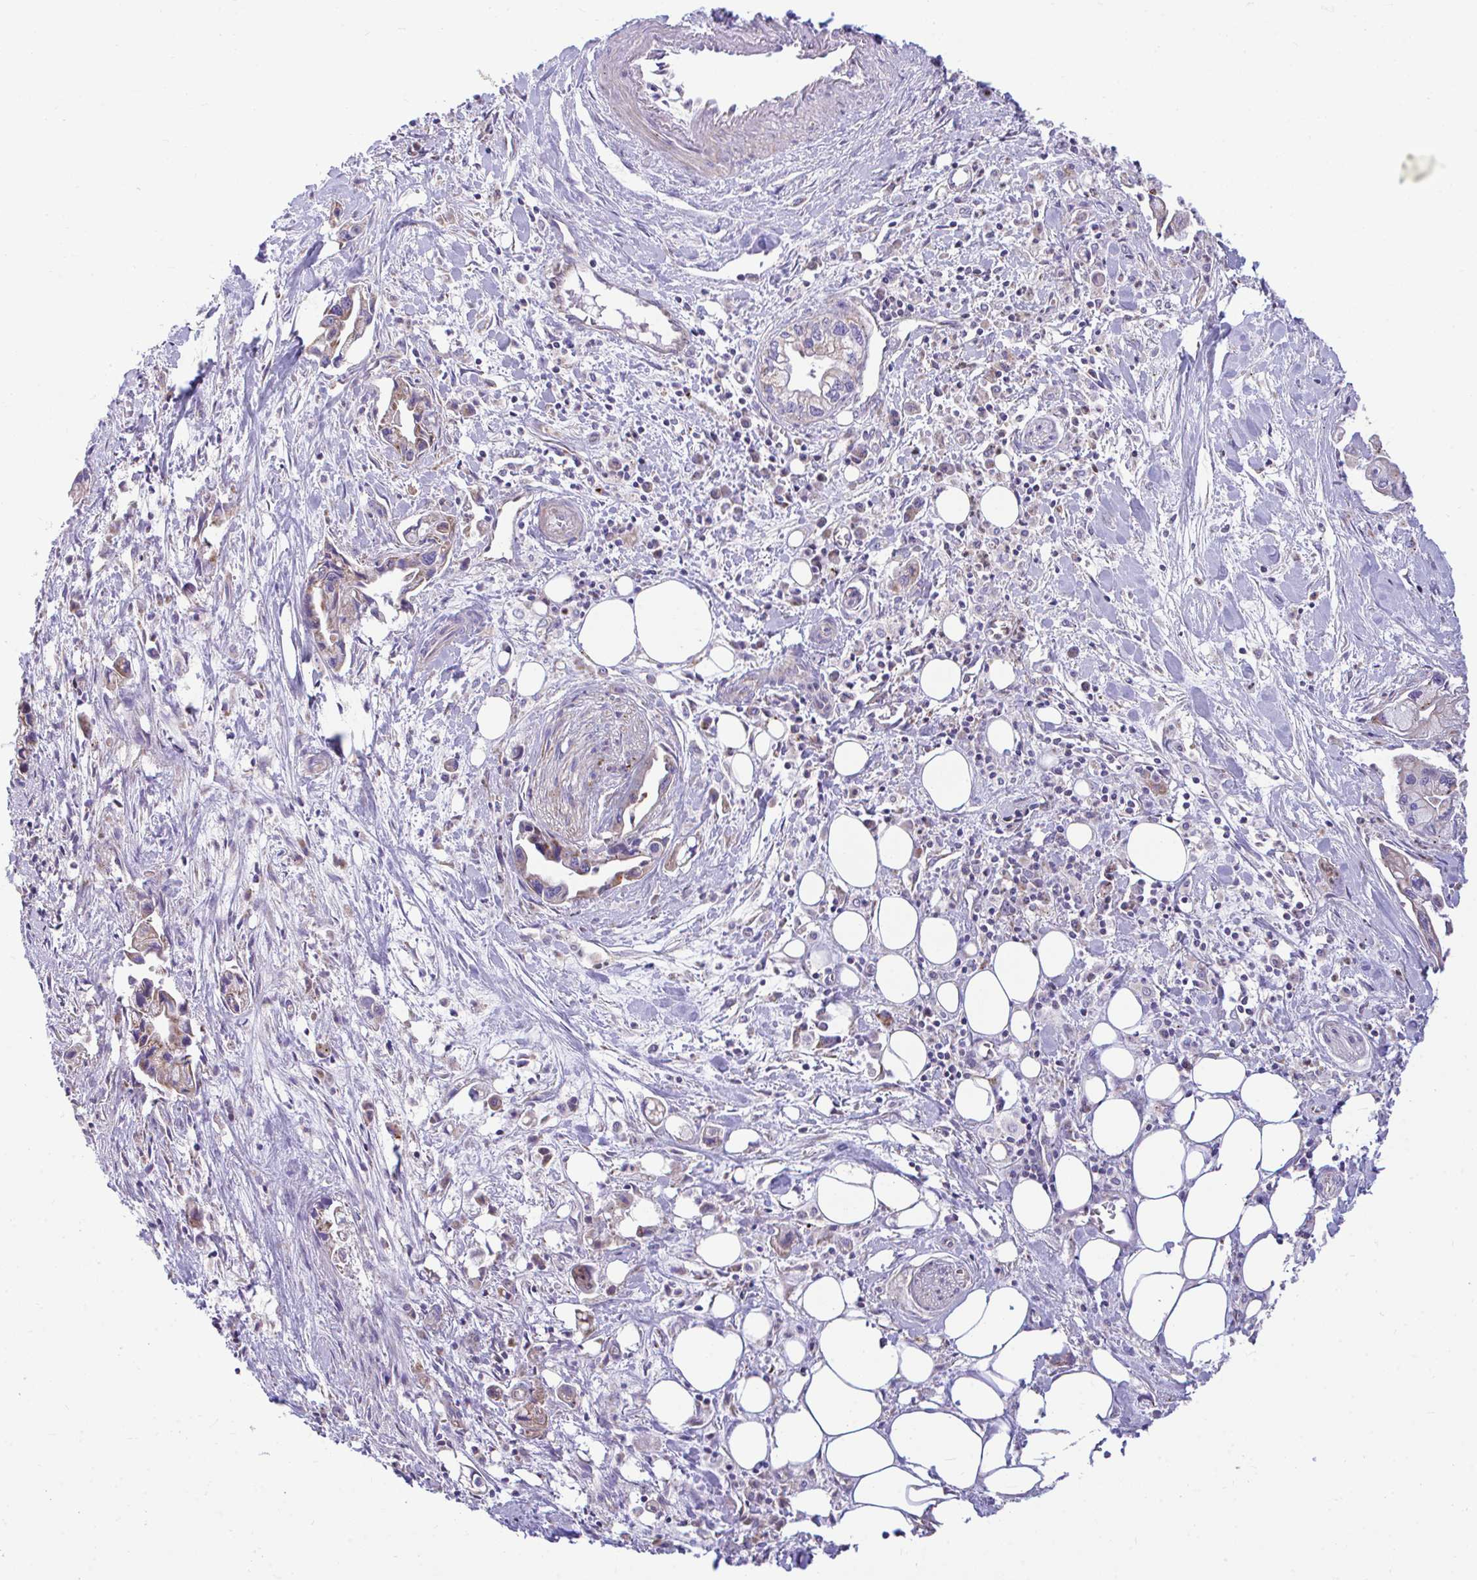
{"staining": {"intensity": "moderate", "quantity": "<25%", "location": "cytoplasmic/membranous"}, "tissue": "pancreatic cancer", "cell_type": "Tumor cells", "image_type": "cancer", "snomed": [{"axis": "morphology", "description": "Adenocarcinoma, NOS"}, {"axis": "topography", "description": "Pancreas"}], "caption": "IHC of human pancreatic adenocarcinoma exhibits low levels of moderate cytoplasmic/membranous positivity in approximately <25% of tumor cells.", "gene": "MRPS16", "patient": {"sex": "male", "age": 61}}